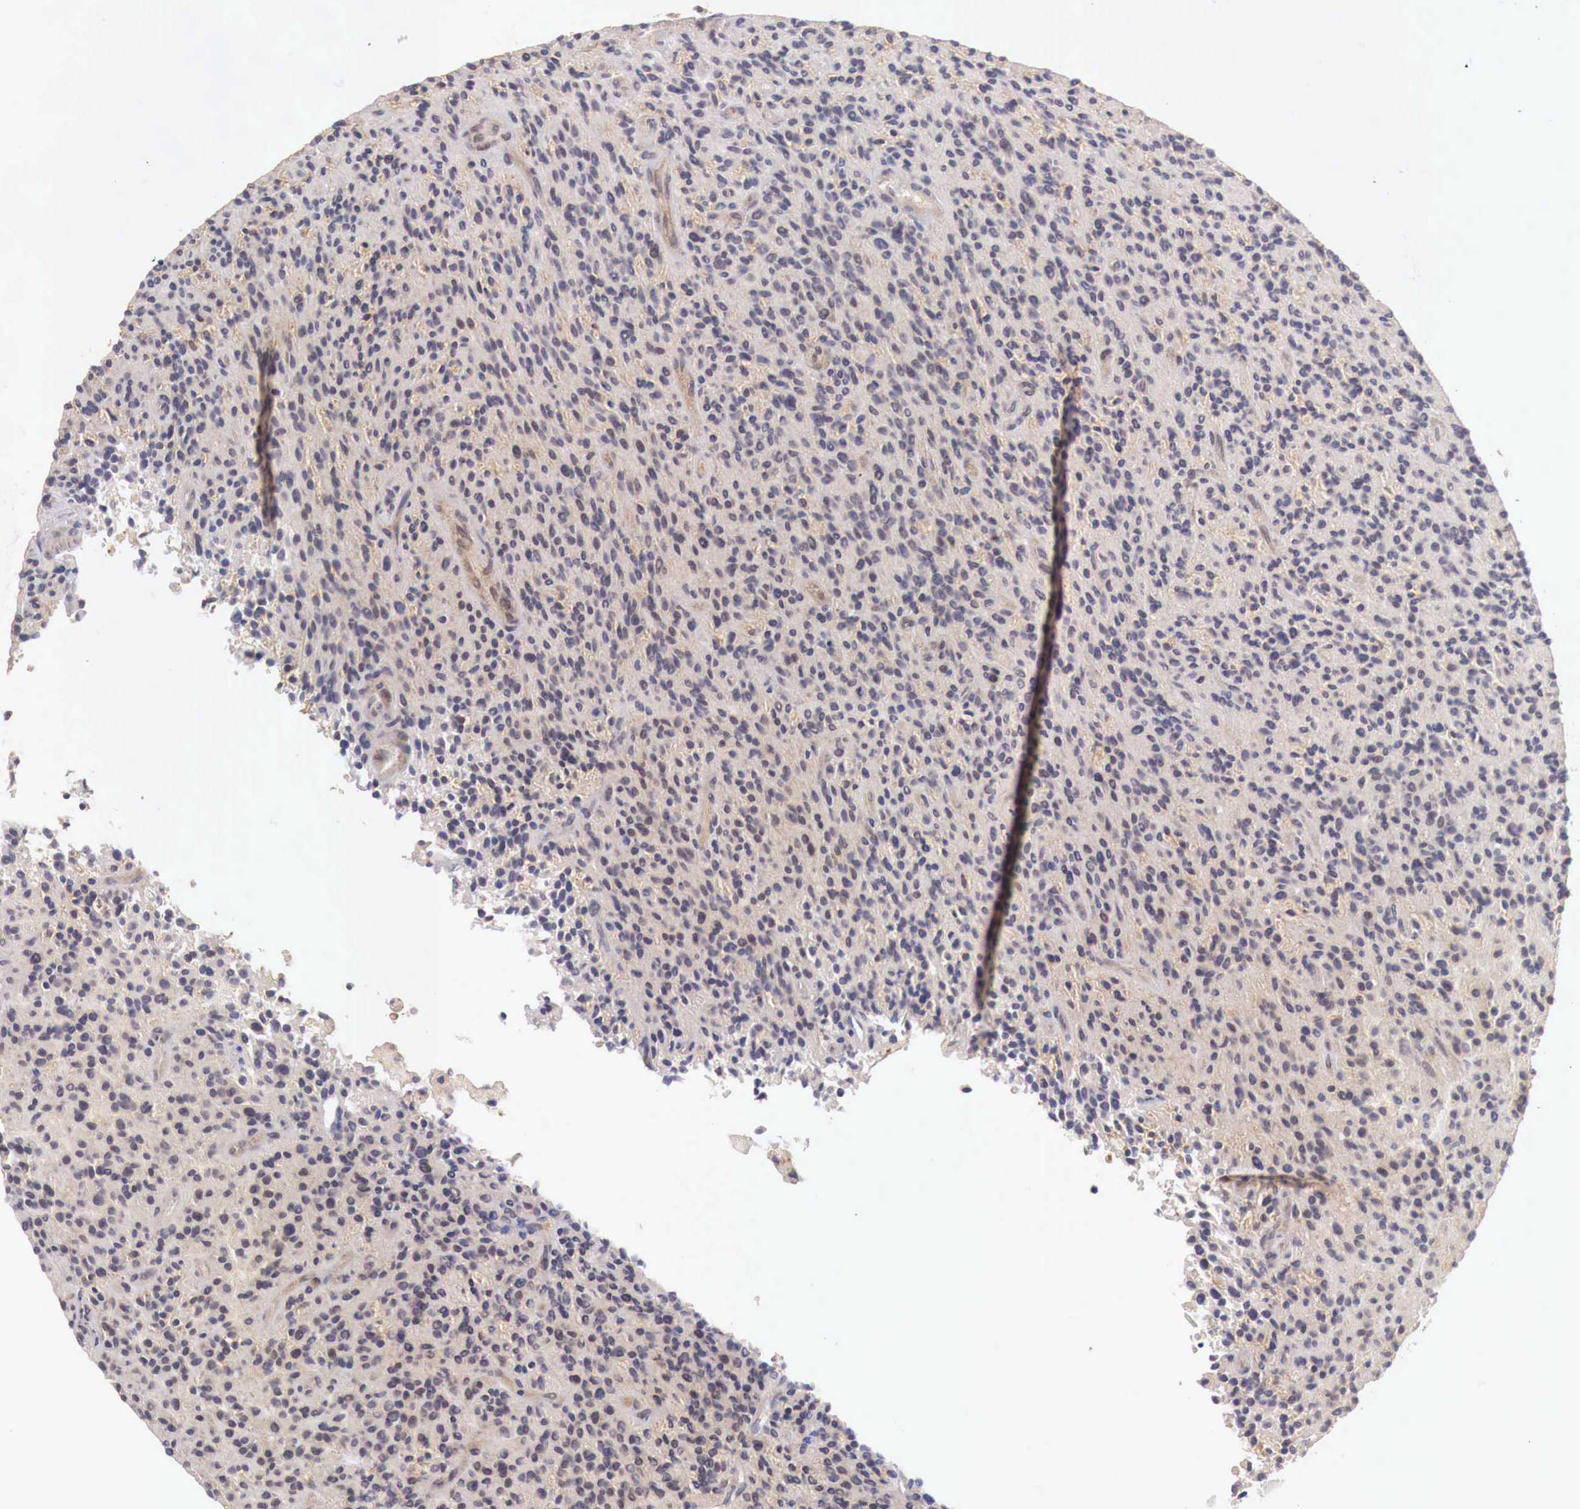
{"staining": {"intensity": "weak", "quantity": ">75%", "location": "cytoplasmic/membranous"}, "tissue": "glioma", "cell_type": "Tumor cells", "image_type": "cancer", "snomed": [{"axis": "morphology", "description": "Glioma, malignant, High grade"}, {"axis": "topography", "description": "Brain"}], "caption": "The histopathology image reveals a brown stain indicating the presence of a protein in the cytoplasmic/membranous of tumor cells in glioma. (DAB IHC, brown staining for protein, blue staining for nuclei).", "gene": "ITIH6", "patient": {"sex": "female", "age": 13}}